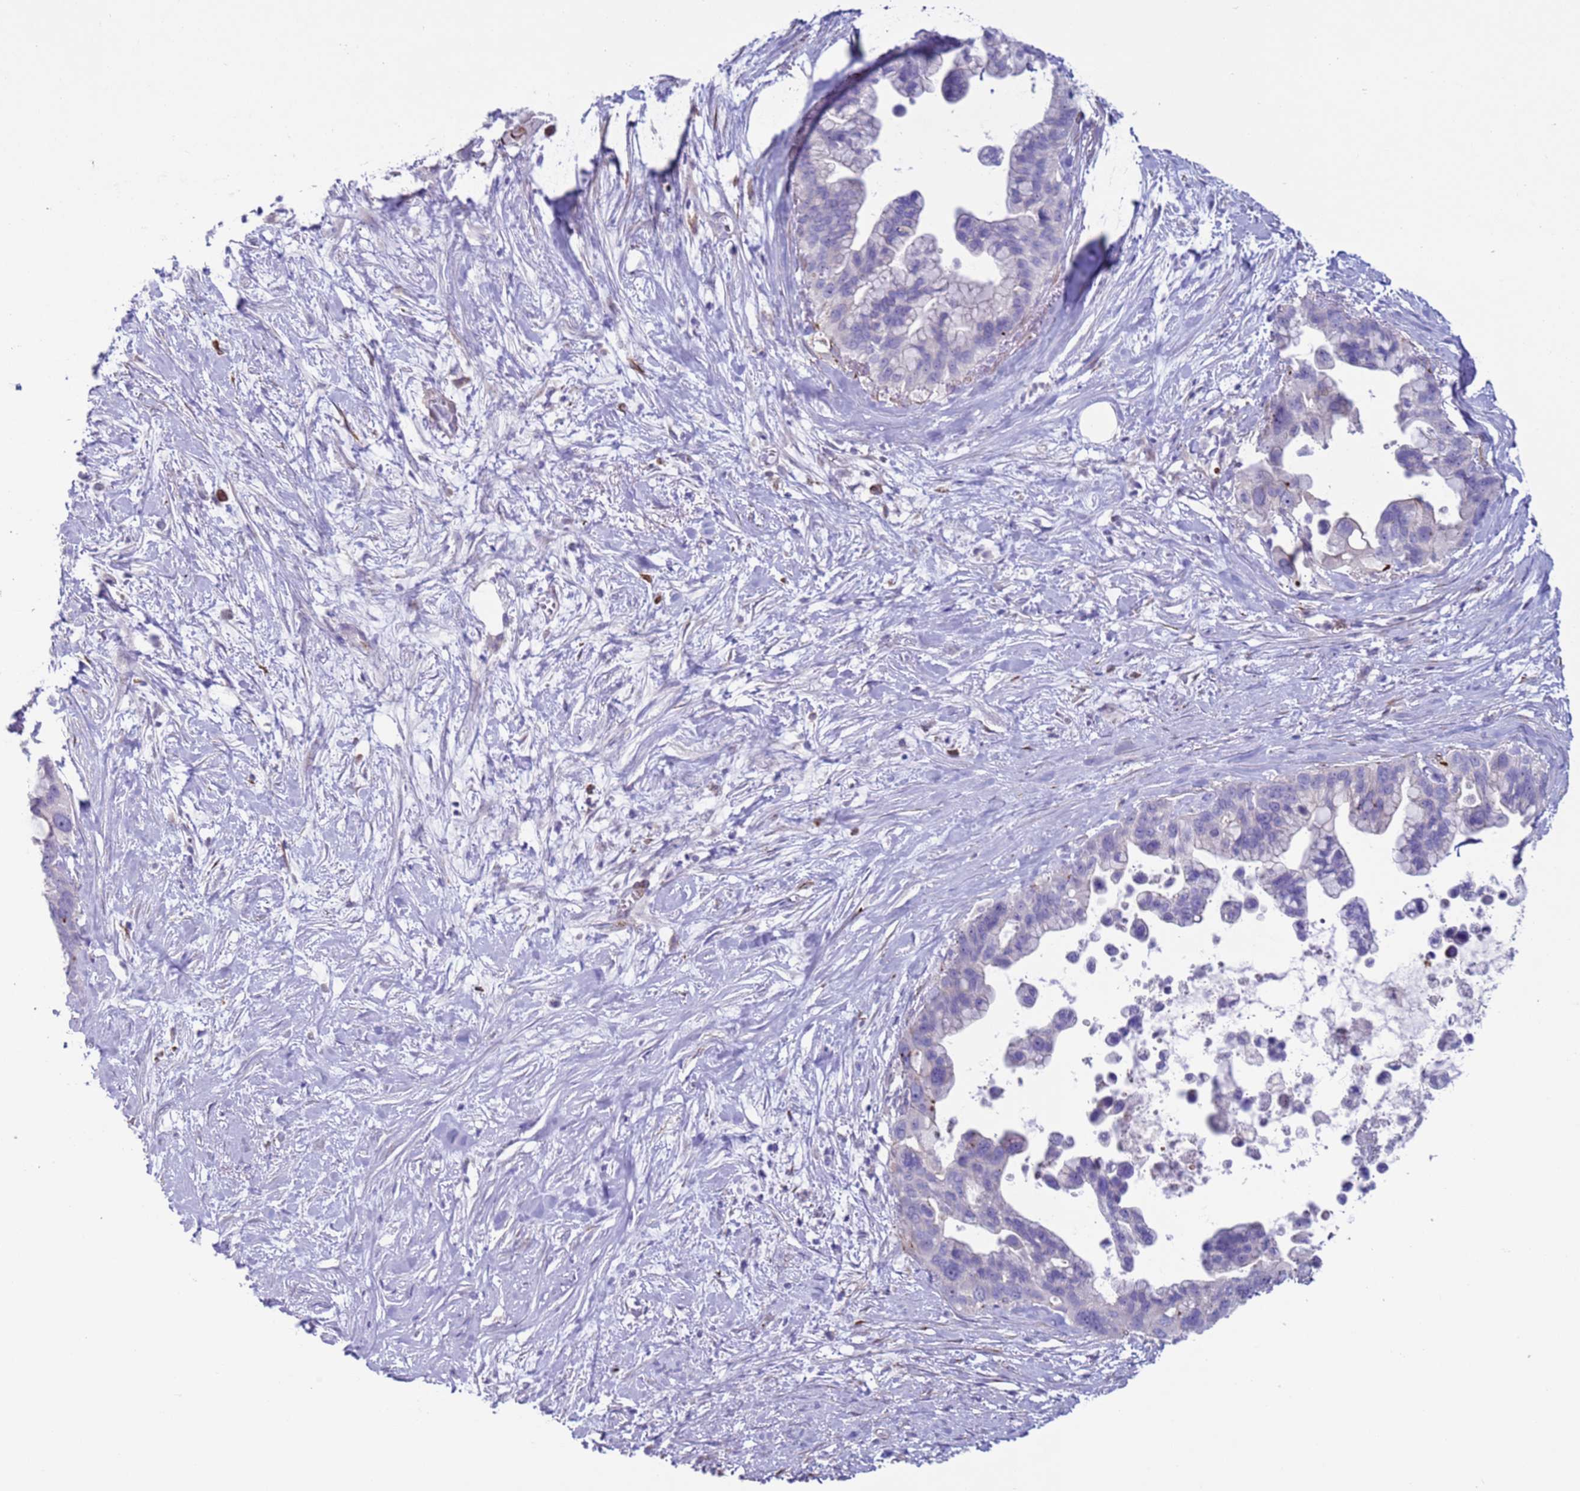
{"staining": {"intensity": "negative", "quantity": "none", "location": "none"}, "tissue": "pancreatic cancer", "cell_type": "Tumor cells", "image_type": "cancer", "snomed": [{"axis": "morphology", "description": "Adenocarcinoma, NOS"}, {"axis": "topography", "description": "Pancreas"}], "caption": "Histopathology image shows no protein staining in tumor cells of pancreatic cancer (adenocarcinoma) tissue. (Stains: DAB immunohistochemistry (IHC) with hematoxylin counter stain, Microscopy: brightfield microscopy at high magnification).", "gene": "HEATR1", "patient": {"sex": "female", "age": 83}}